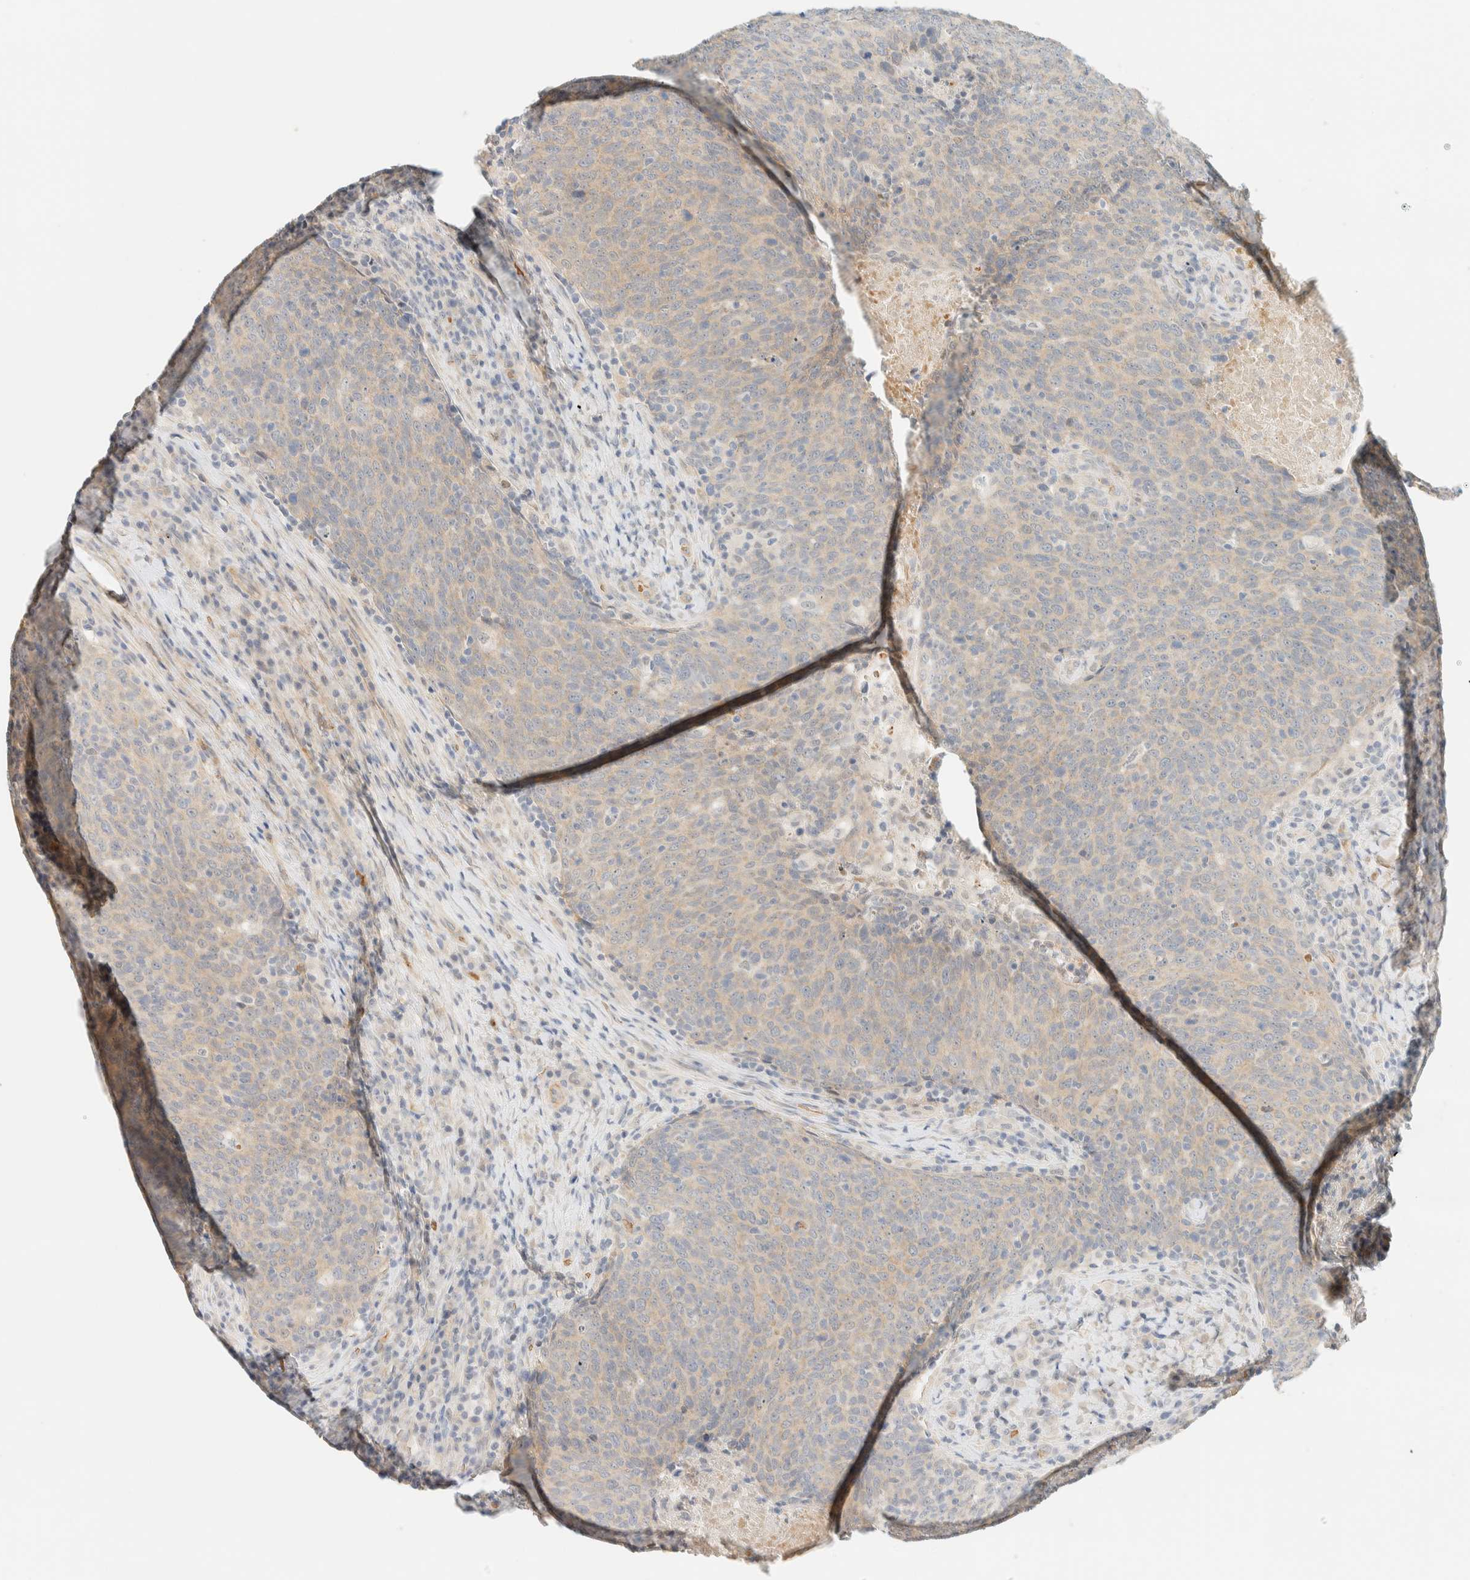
{"staining": {"intensity": "weak", "quantity": ">75%", "location": "cytoplasmic/membranous"}, "tissue": "head and neck cancer", "cell_type": "Tumor cells", "image_type": "cancer", "snomed": [{"axis": "morphology", "description": "Squamous cell carcinoma, NOS"}, {"axis": "morphology", "description": "Squamous cell carcinoma, metastatic, NOS"}, {"axis": "topography", "description": "Lymph node"}, {"axis": "topography", "description": "Head-Neck"}], "caption": "A high-resolution micrograph shows IHC staining of head and neck cancer, which demonstrates weak cytoplasmic/membranous staining in approximately >75% of tumor cells.", "gene": "TNK1", "patient": {"sex": "male", "age": 62}}